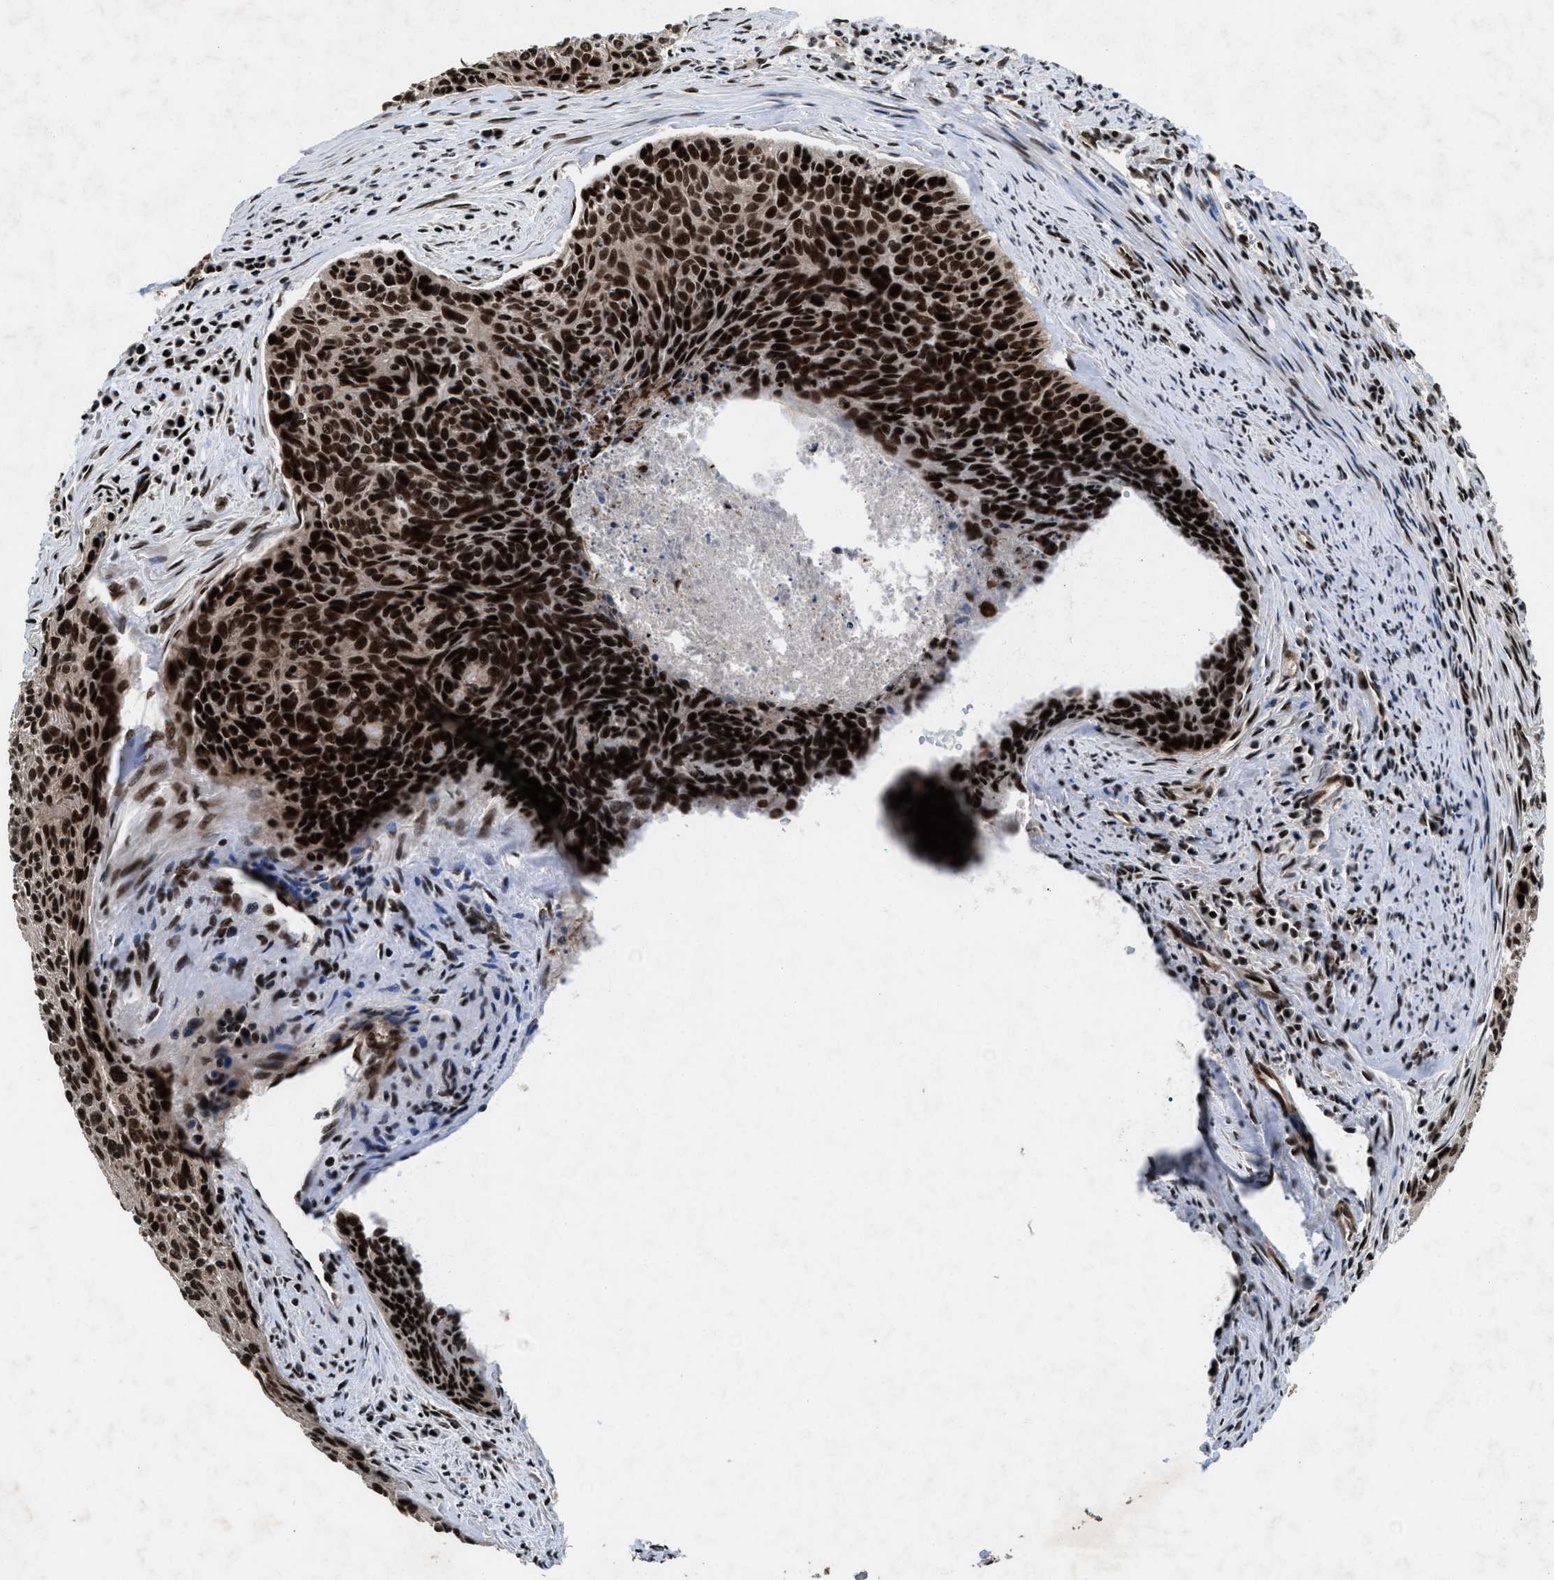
{"staining": {"intensity": "strong", "quantity": ">75%", "location": "nuclear"}, "tissue": "cervical cancer", "cell_type": "Tumor cells", "image_type": "cancer", "snomed": [{"axis": "morphology", "description": "Squamous cell carcinoma, NOS"}, {"axis": "topography", "description": "Cervix"}], "caption": "Protein expression analysis of human squamous cell carcinoma (cervical) reveals strong nuclear positivity in approximately >75% of tumor cells.", "gene": "WIZ", "patient": {"sex": "female", "age": 55}}